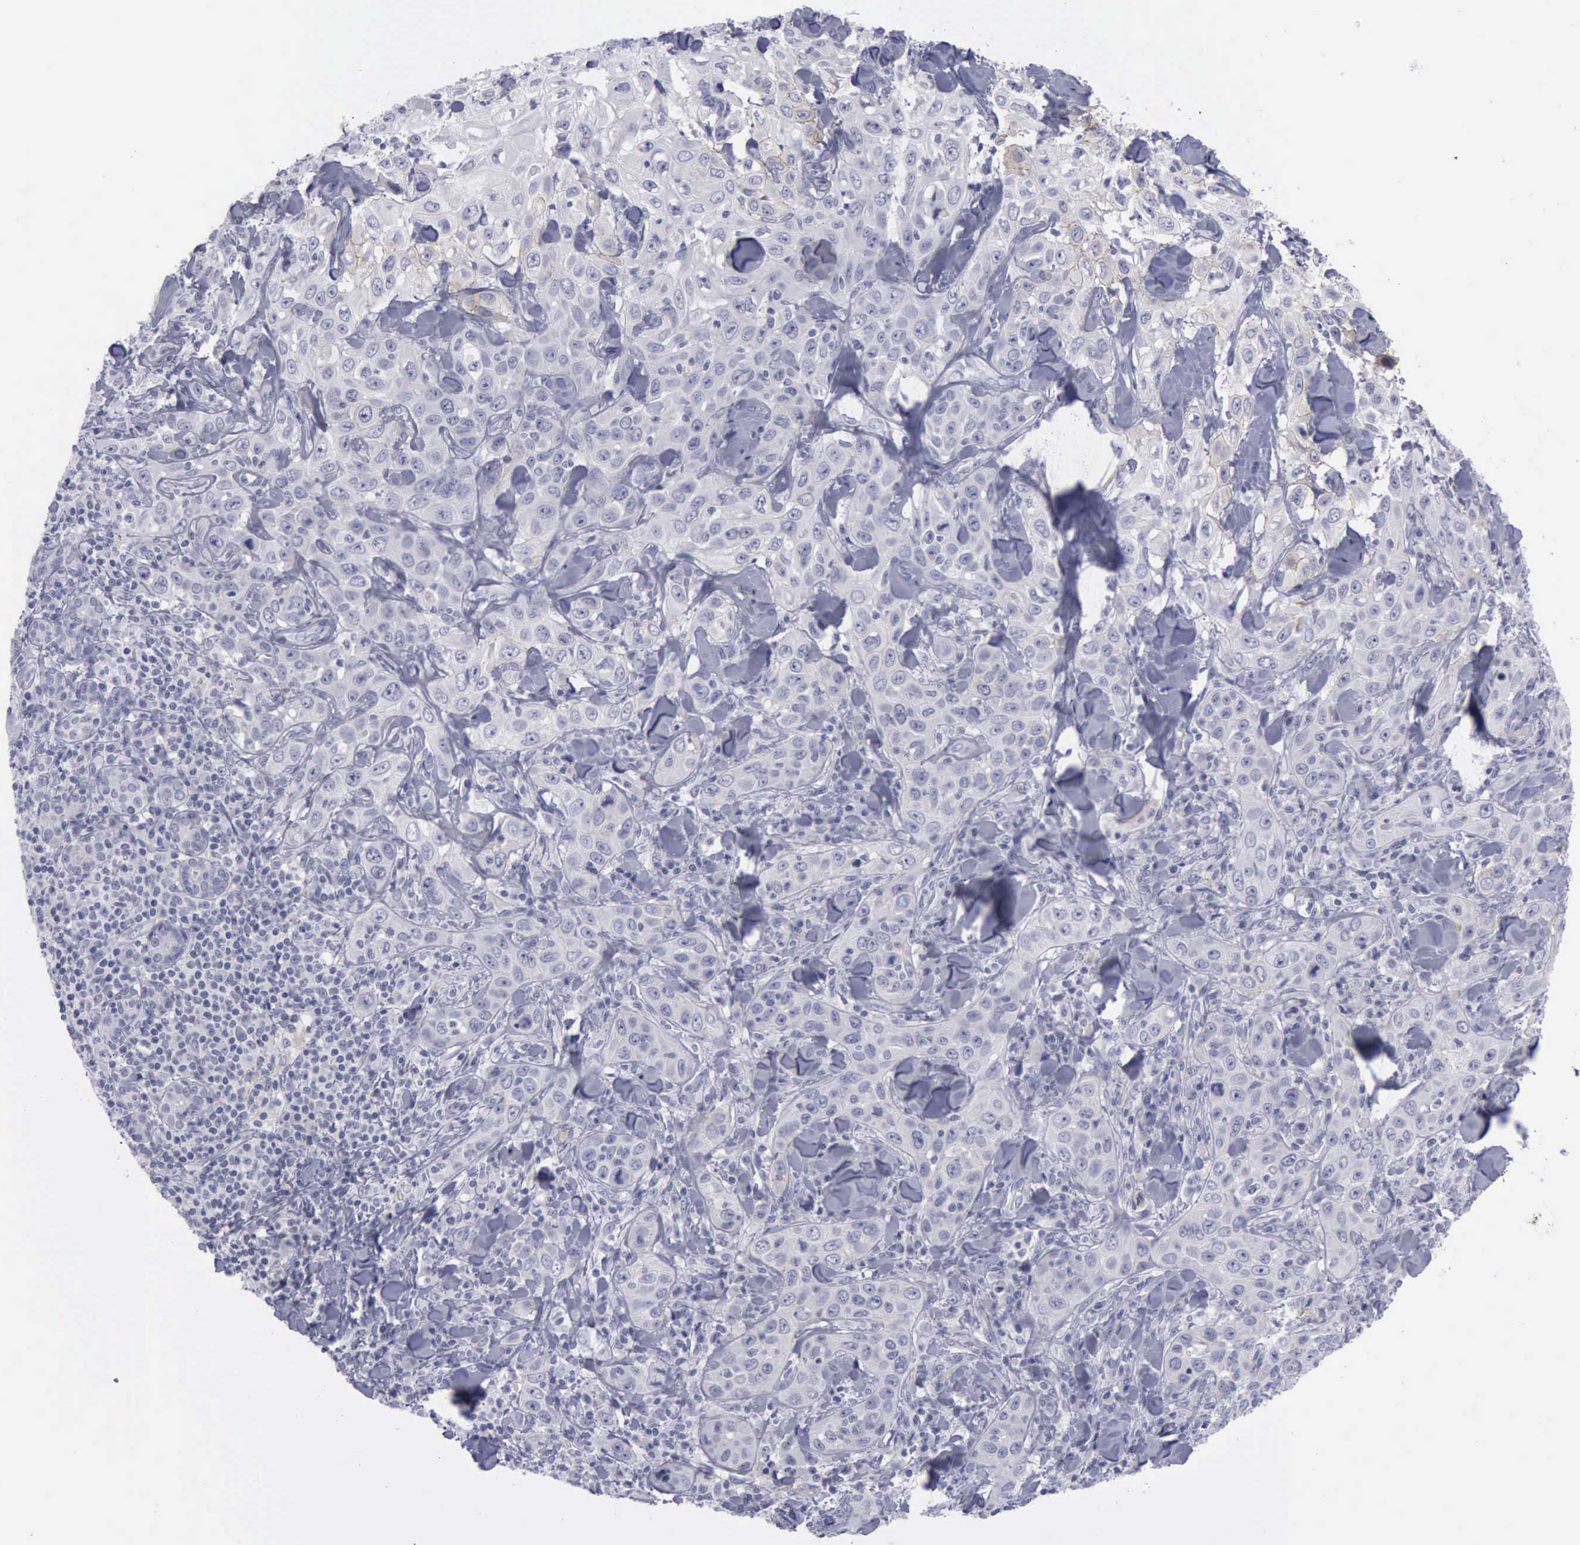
{"staining": {"intensity": "negative", "quantity": "none", "location": "none"}, "tissue": "skin cancer", "cell_type": "Tumor cells", "image_type": "cancer", "snomed": [{"axis": "morphology", "description": "Squamous cell carcinoma, NOS"}, {"axis": "topography", "description": "Skin"}], "caption": "A high-resolution image shows IHC staining of squamous cell carcinoma (skin), which shows no significant expression in tumor cells.", "gene": "CDH2", "patient": {"sex": "male", "age": 84}}